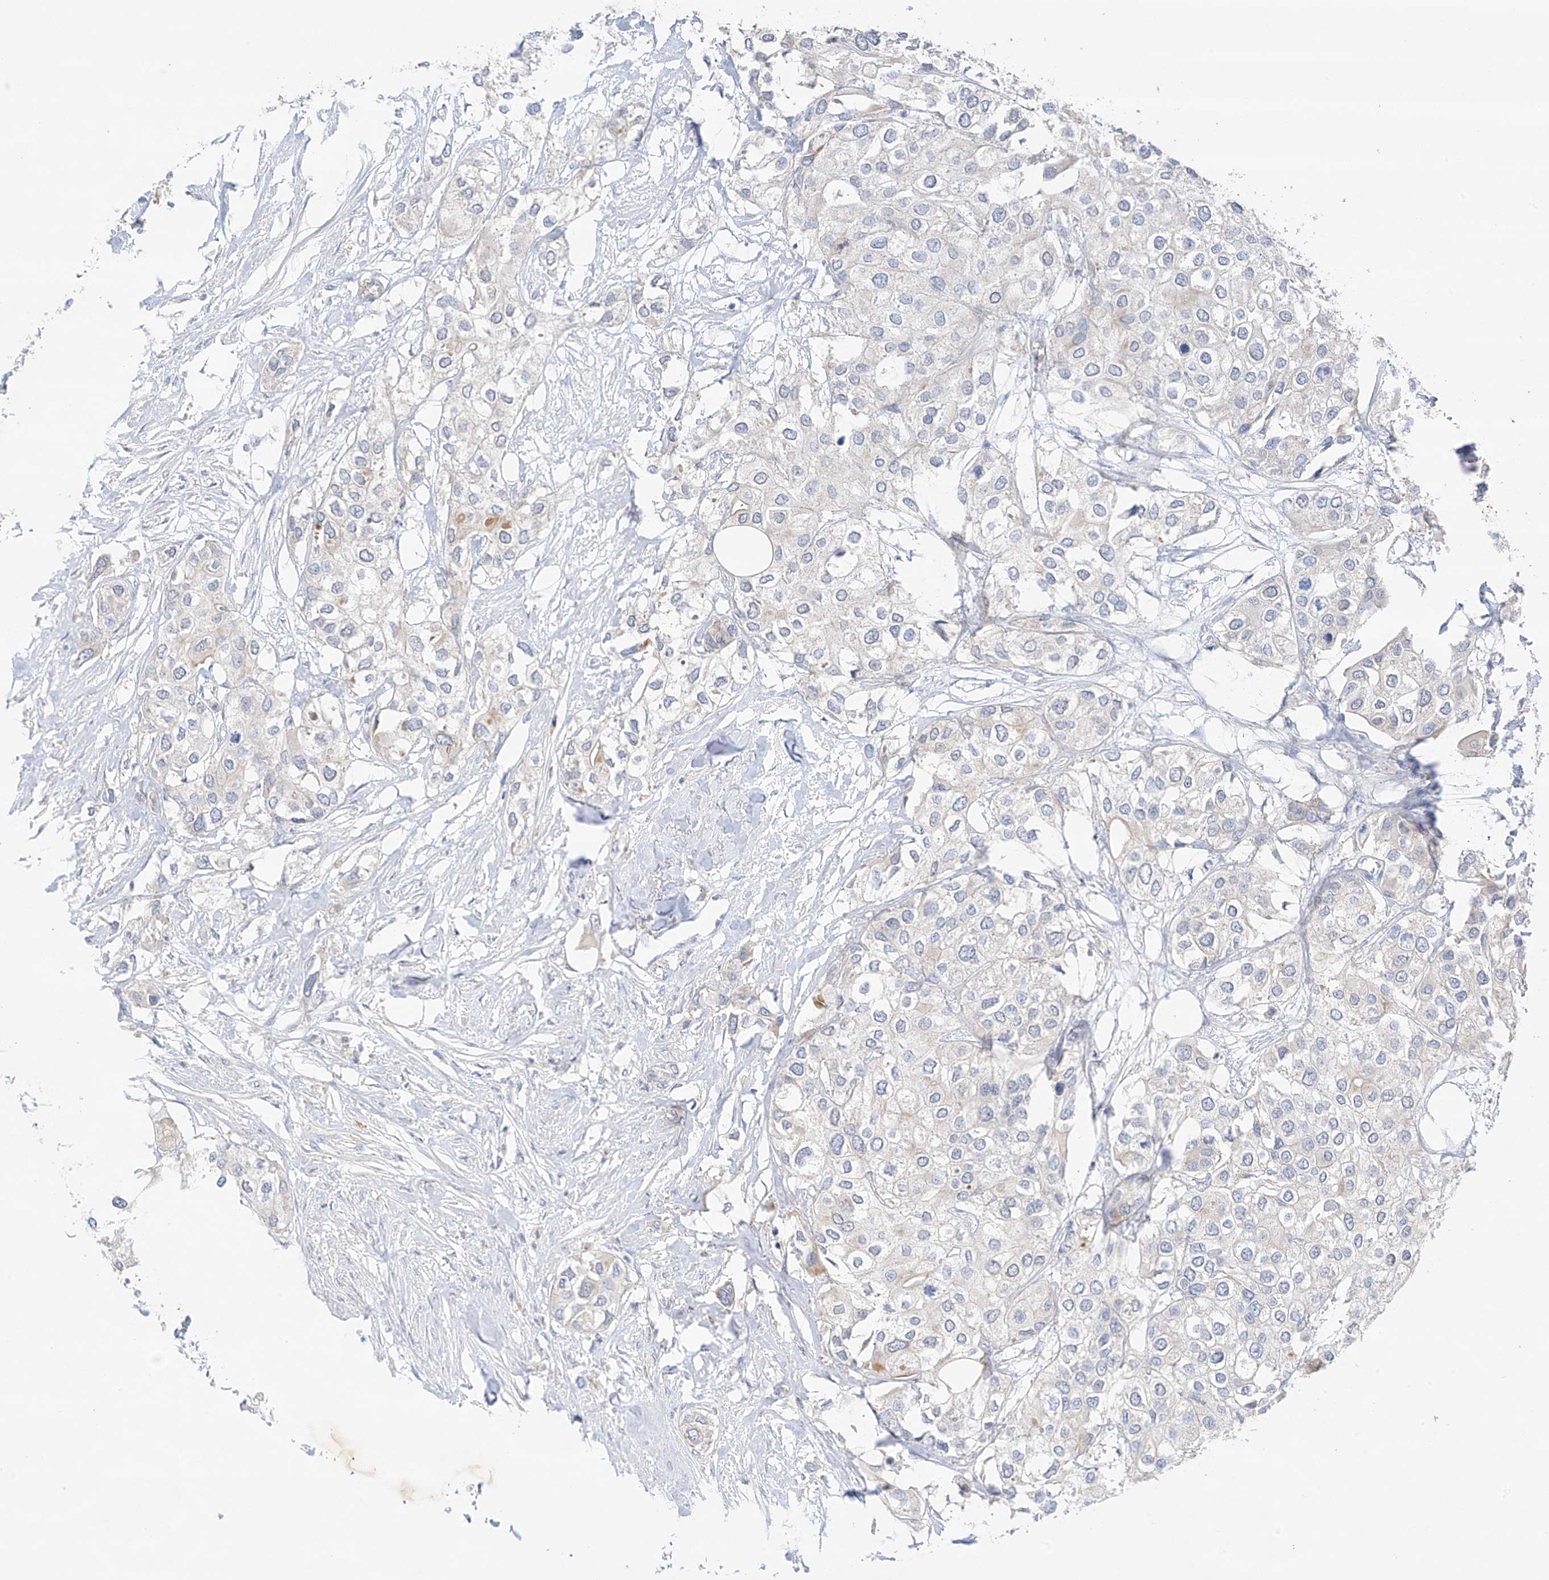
{"staining": {"intensity": "negative", "quantity": "none", "location": "none"}, "tissue": "urothelial cancer", "cell_type": "Tumor cells", "image_type": "cancer", "snomed": [{"axis": "morphology", "description": "Urothelial carcinoma, High grade"}, {"axis": "topography", "description": "Urinary bladder"}], "caption": "DAB (3,3'-diaminobenzidine) immunohistochemical staining of human high-grade urothelial carcinoma reveals no significant positivity in tumor cells.", "gene": "CAPN13", "patient": {"sex": "male", "age": 64}}